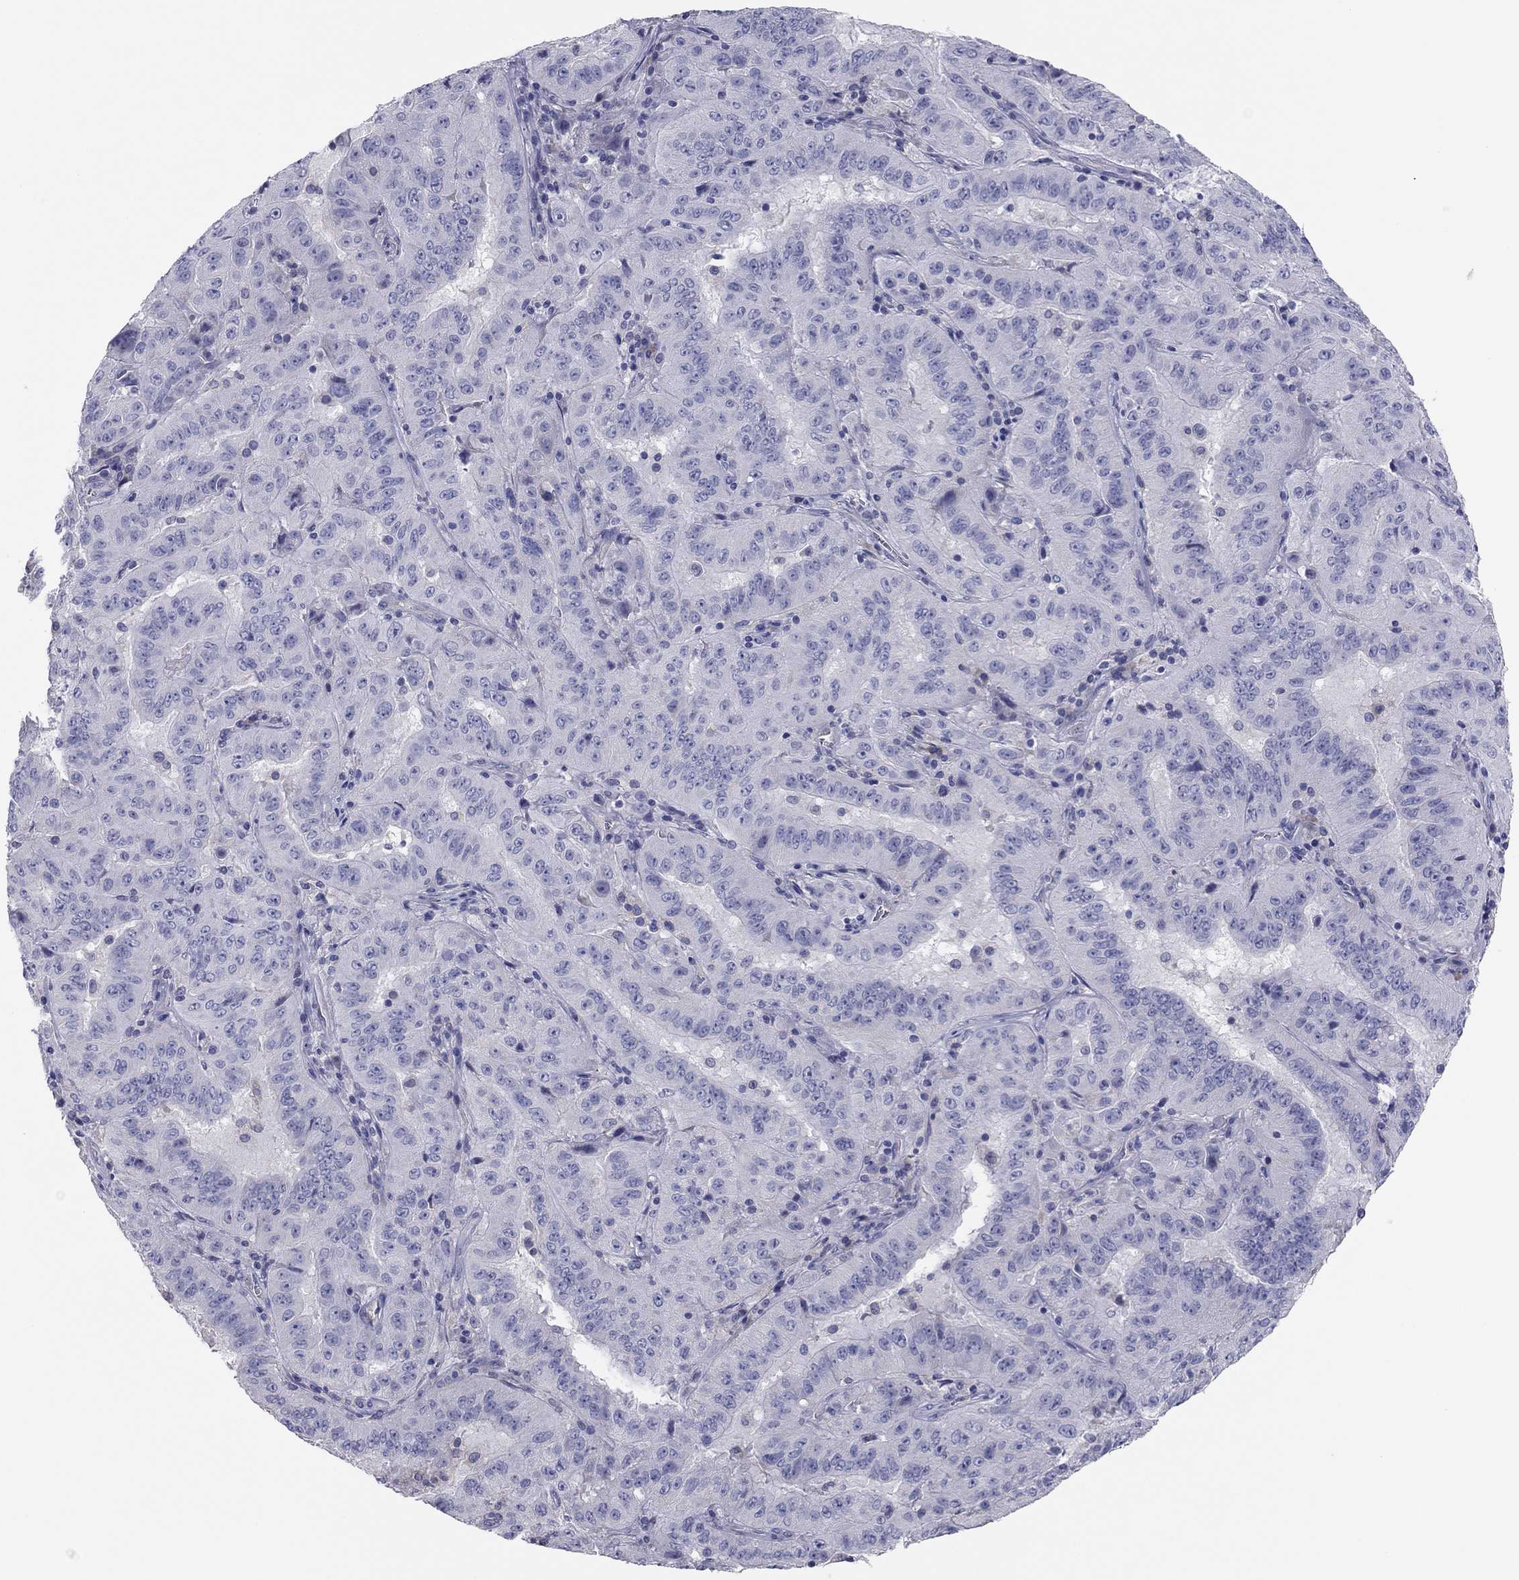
{"staining": {"intensity": "negative", "quantity": "none", "location": "none"}, "tissue": "pancreatic cancer", "cell_type": "Tumor cells", "image_type": "cancer", "snomed": [{"axis": "morphology", "description": "Adenocarcinoma, NOS"}, {"axis": "topography", "description": "Pancreas"}], "caption": "Protein analysis of pancreatic cancer exhibits no significant expression in tumor cells. Nuclei are stained in blue.", "gene": "GRK7", "patient": {"sex": "male", "age": 63}}